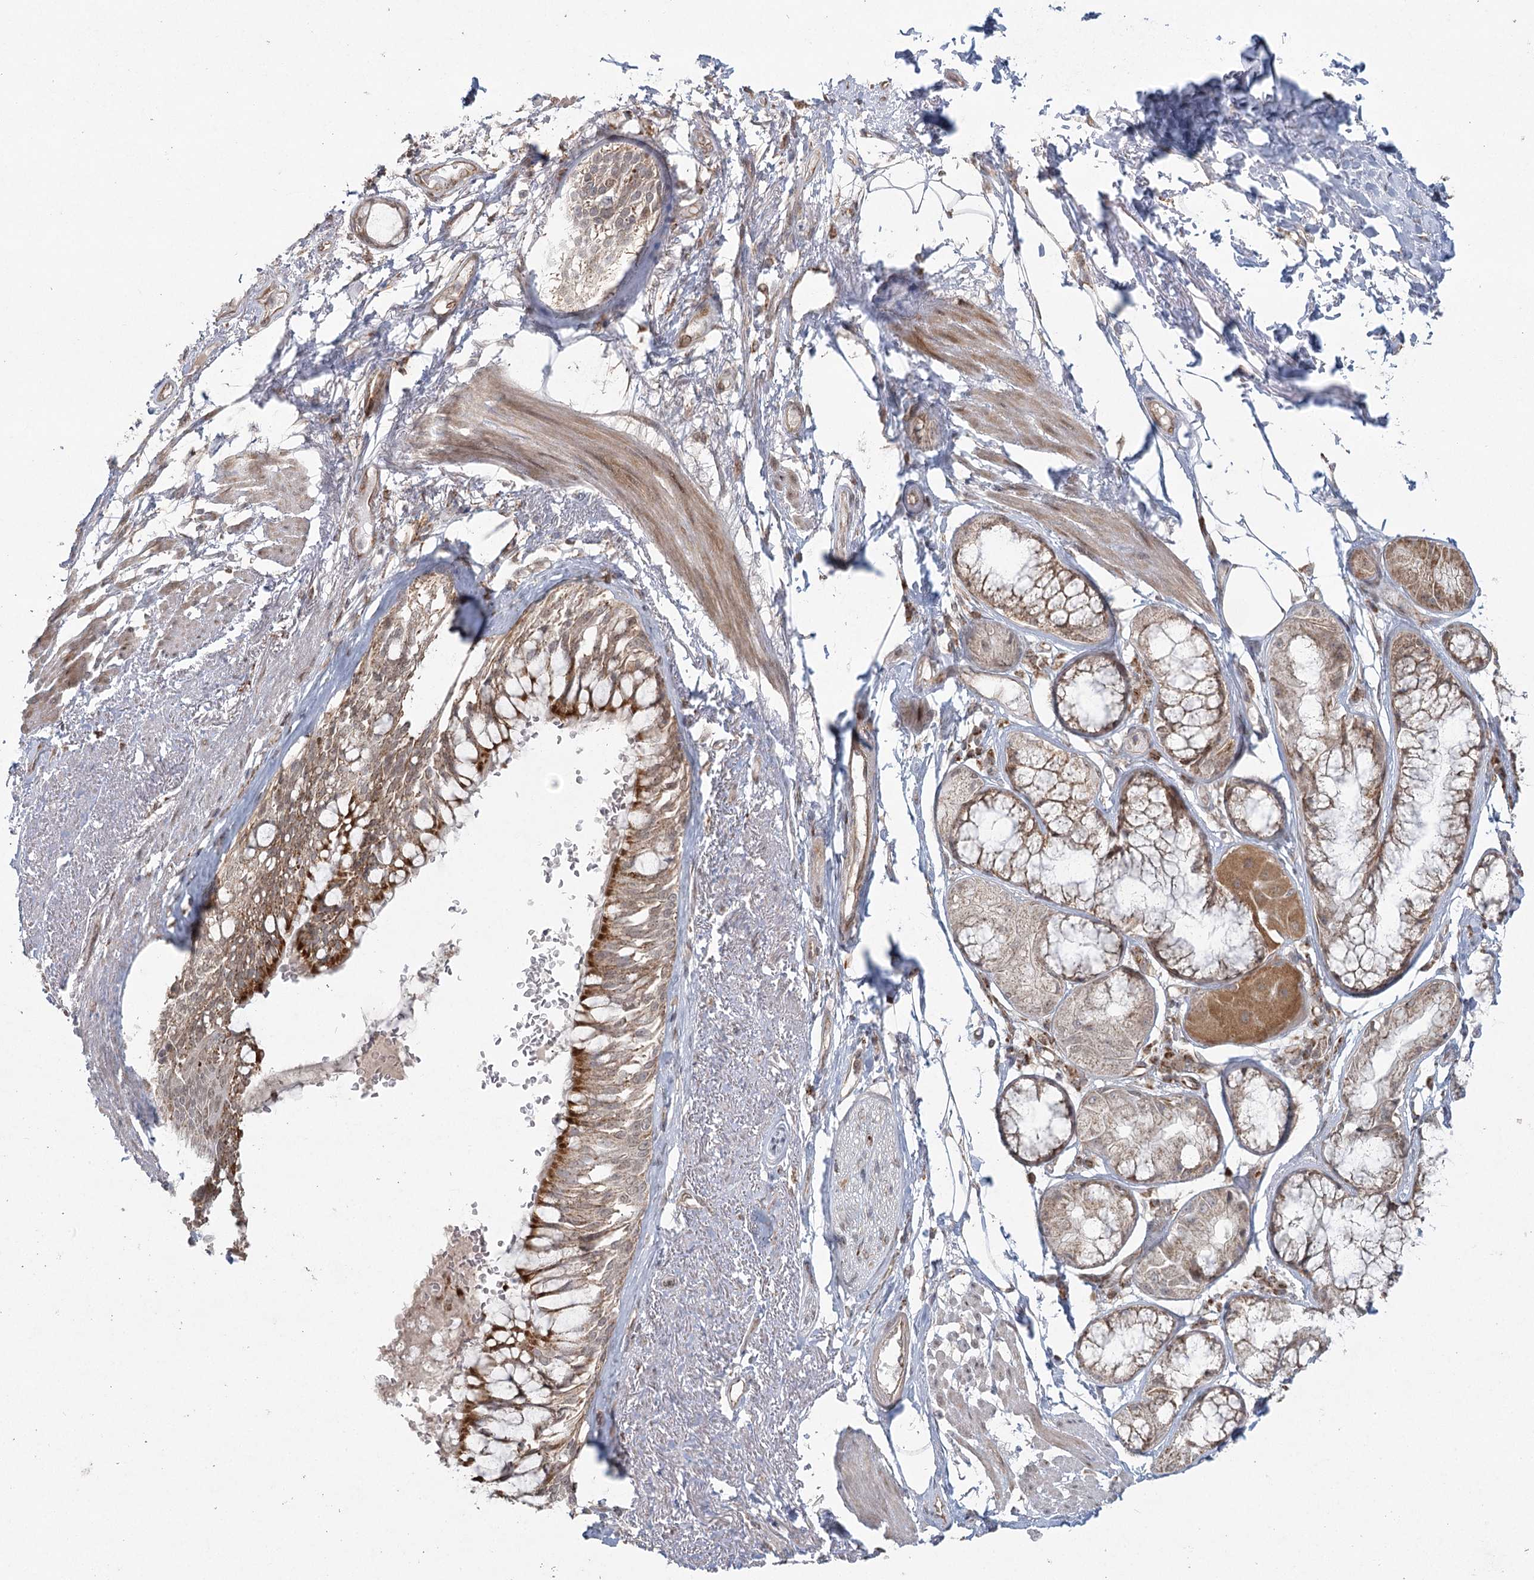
{"staining": {"intensity": "negative", "quantity": "none", "location": "none"}, "tissue": "adipose tissue", "cell_type": "Adipocytes", "image_type": "normal", "snomed": [{"axis": "morphology", "description": "Normal tissue, NOS"}, {"axis": "topography", "description": "Bronchus"}], "caption": "DAB (3,3'-diaminobenzidine) immunohistochemical staining of unremarkable human adipose tissue exhibits no significant expression in adipocytes.", "gene": "LACTB", "patient": {"sex": "male", "age": 66}}